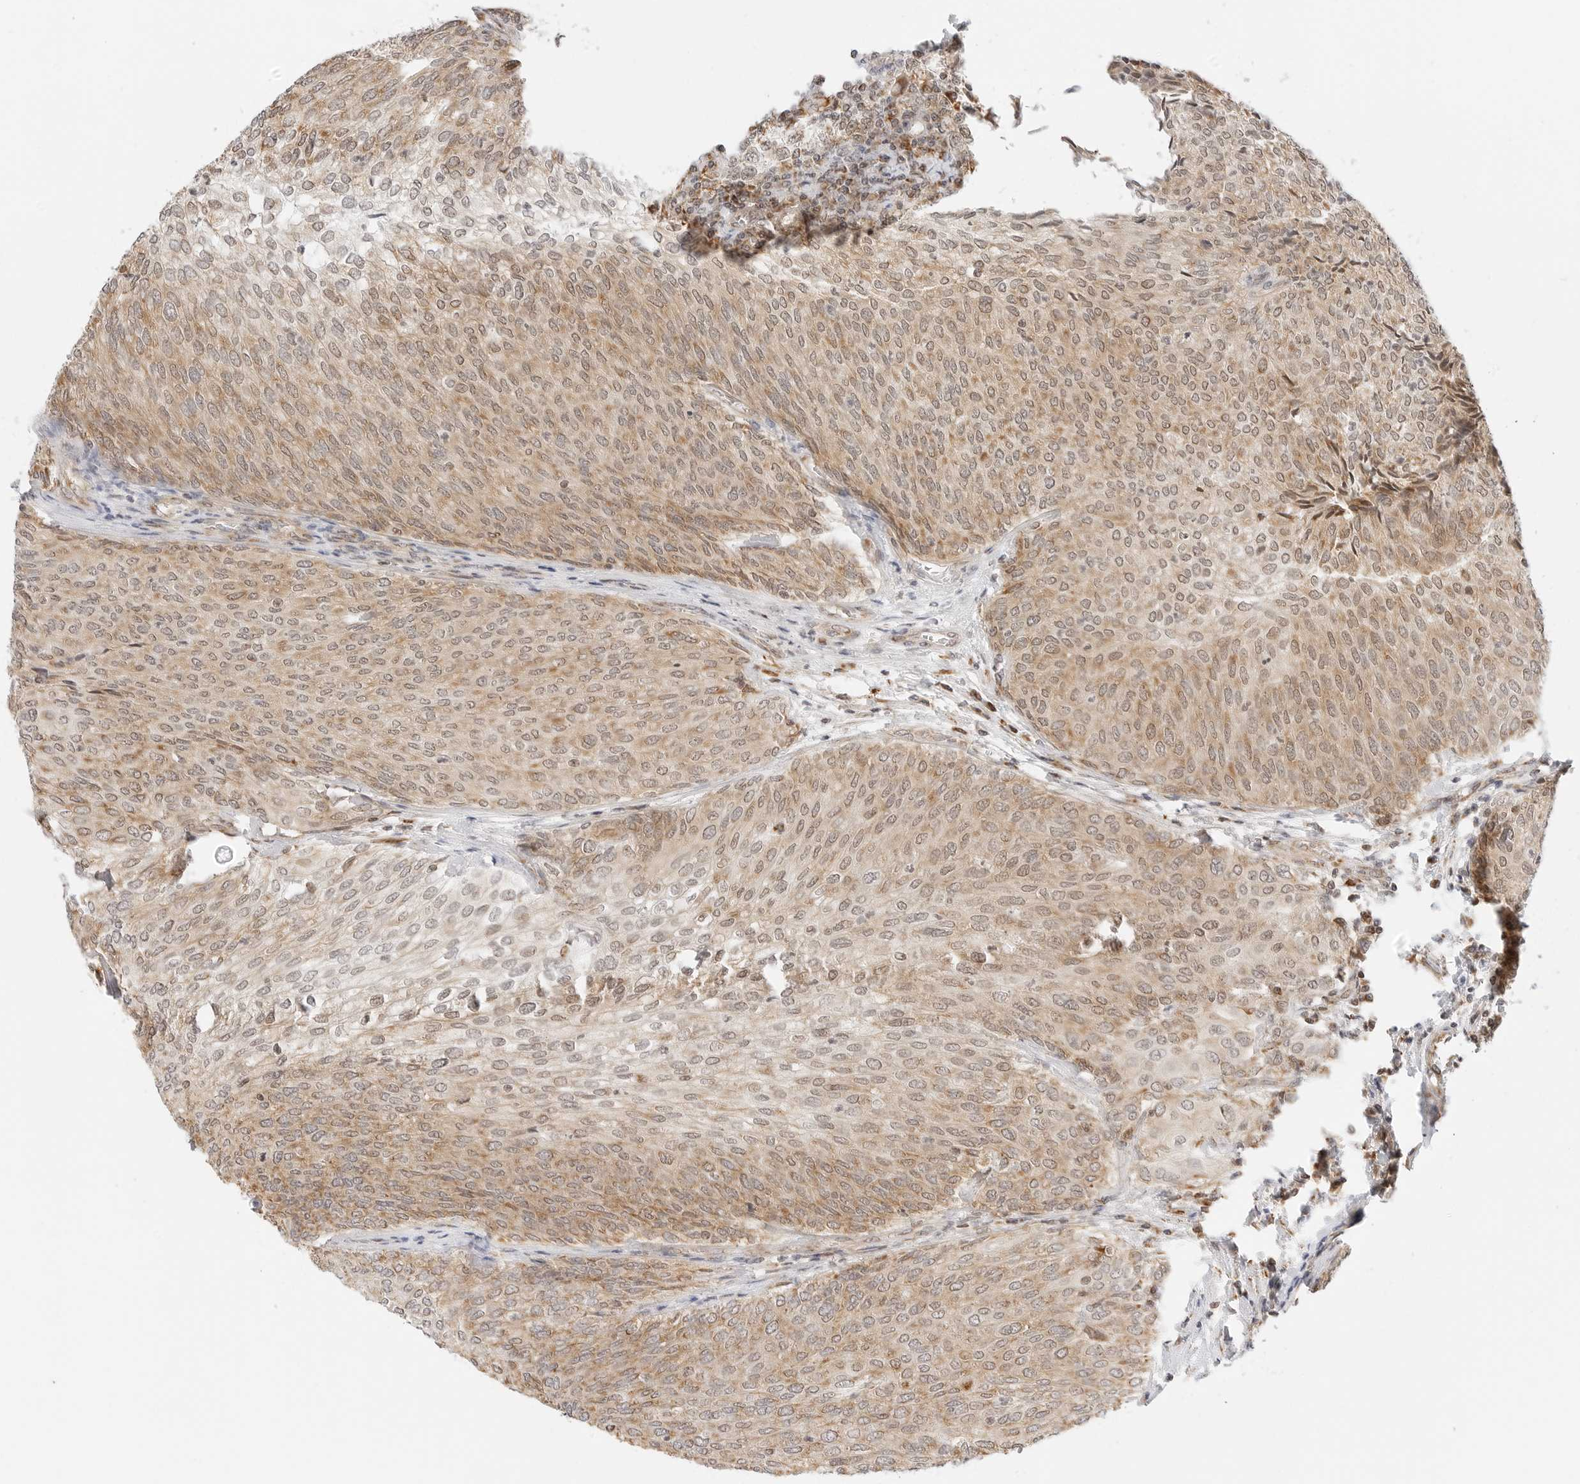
{"staining": {"intensity": "weak", "quantity": ">75%", "location": "cytoplasmic/membranous,nuclear"}, "tissue": "urothelial cancer", "cell_type": "Tumor cells", "image_type": "cancer", "snomed": [{"axis": "morphology", "description": "Urothelial carcinoma, Low grade"}, {"axis": "topography", "description": "Urinary bladder"}], "caption": "Immunohistochemistry micrograph of neoplastic tissue: human urothelial cancer stained using immunohistochemistry (IHC) displays low levels of weak protein expression localized specifically in the cytoplasmic/membranous and nuclear of tumor cells, appearing as a cytoplasmic/membranous and nuclear brown color.", "gene": "GORAB", "patient": {"sex": "female", "age": 79}}